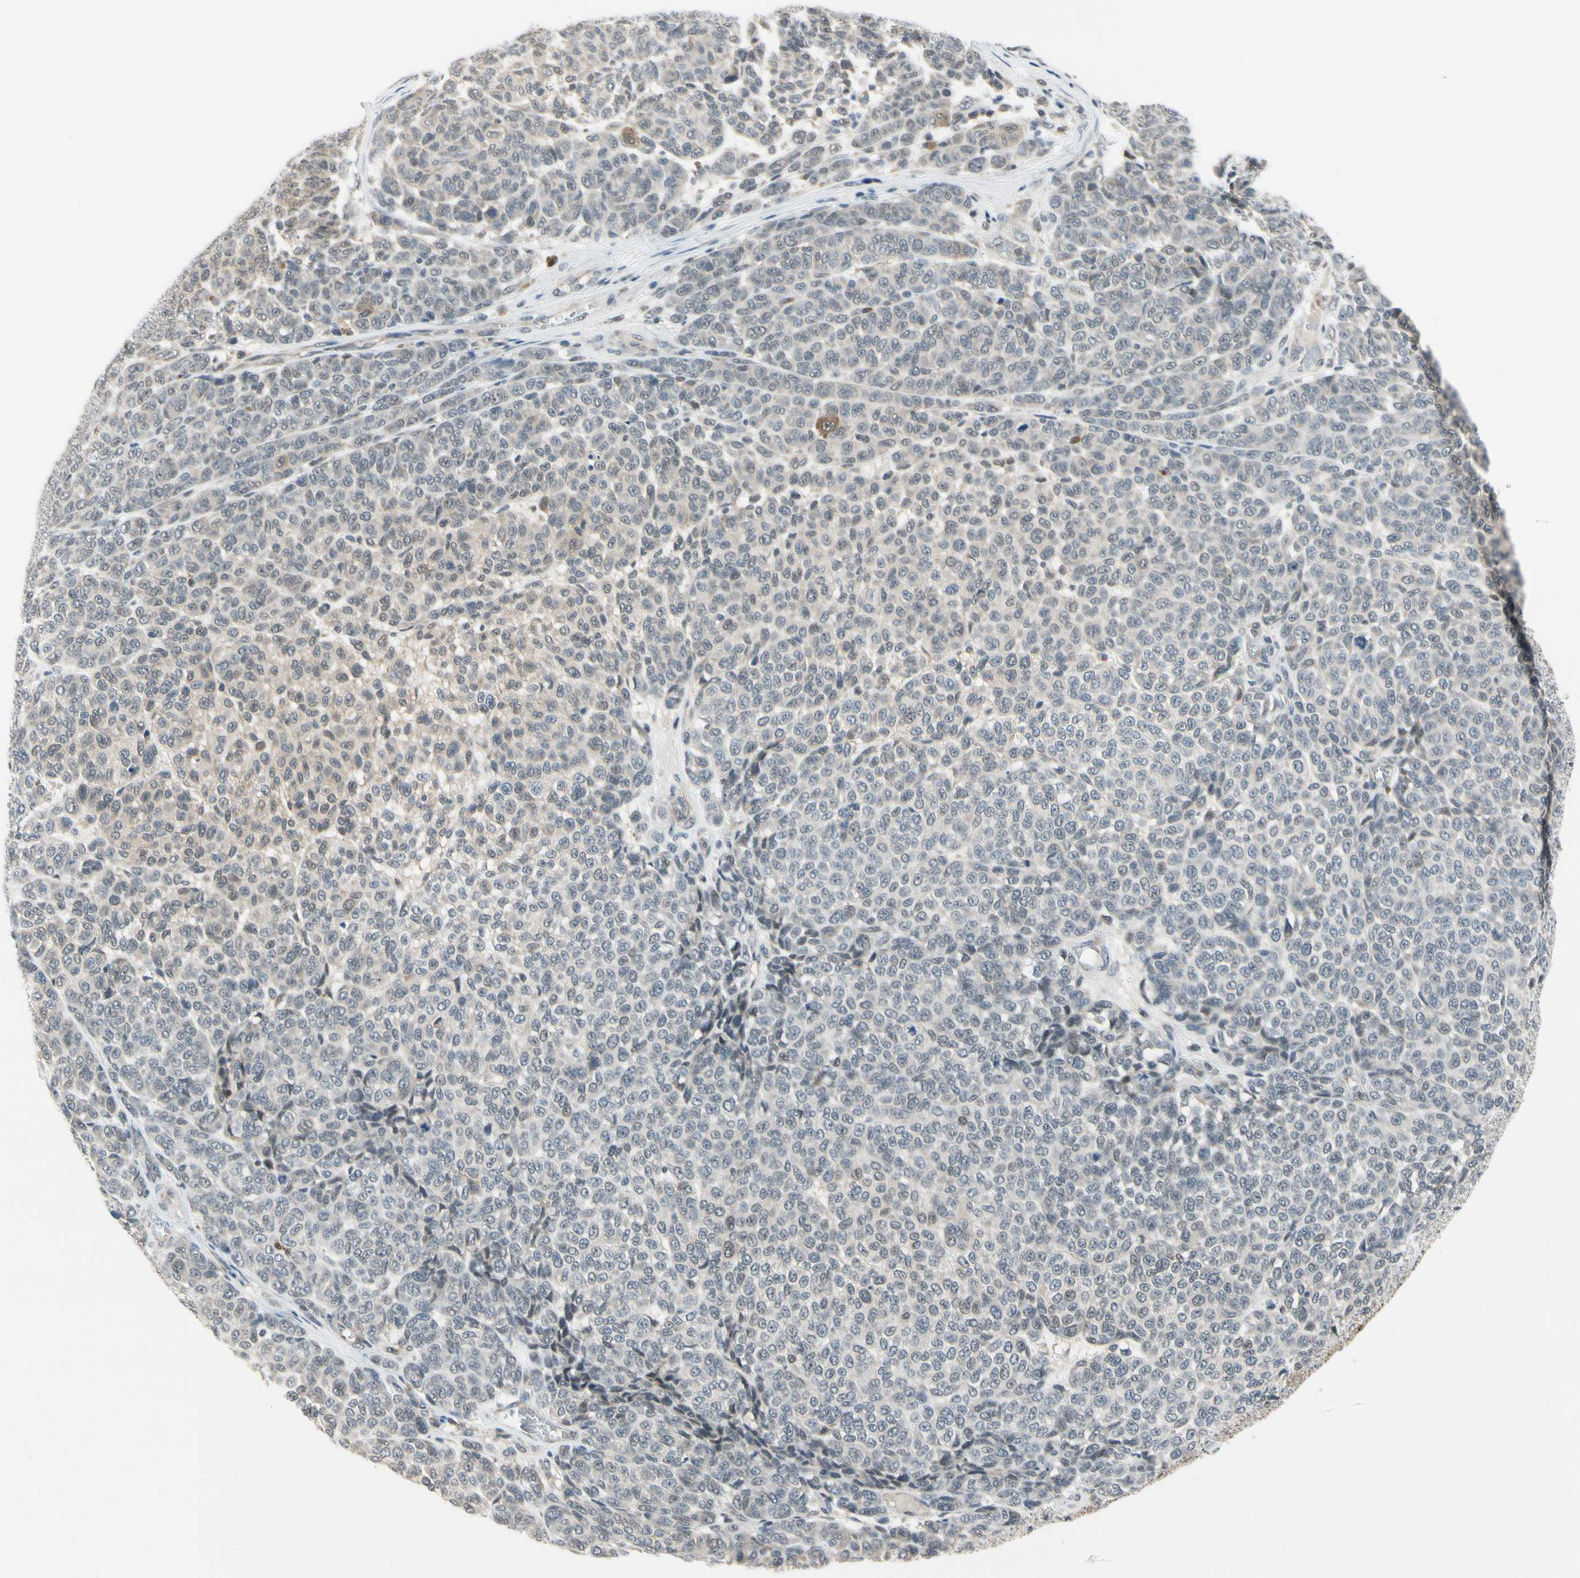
{"staining": {"intensity": "negative", "quantity": "none", "location": "none"}, "tissue": "melanoma", "cell_type": "Tumor cells", "image_type": "cancer", "snomed": [{"axis": "morphology", "description": "Malignant melanoma, NOS"}, {"axis": "topography", "description": "Skin"}], "caption": "High magnification brightfield microscopy of melanoma stained with DAB (brown) and counterstained with hematoxylin (blue): tumor cells show no significant positivity.", "gene": "TAF12", "patient": {"sex": "male", "age": 59}}